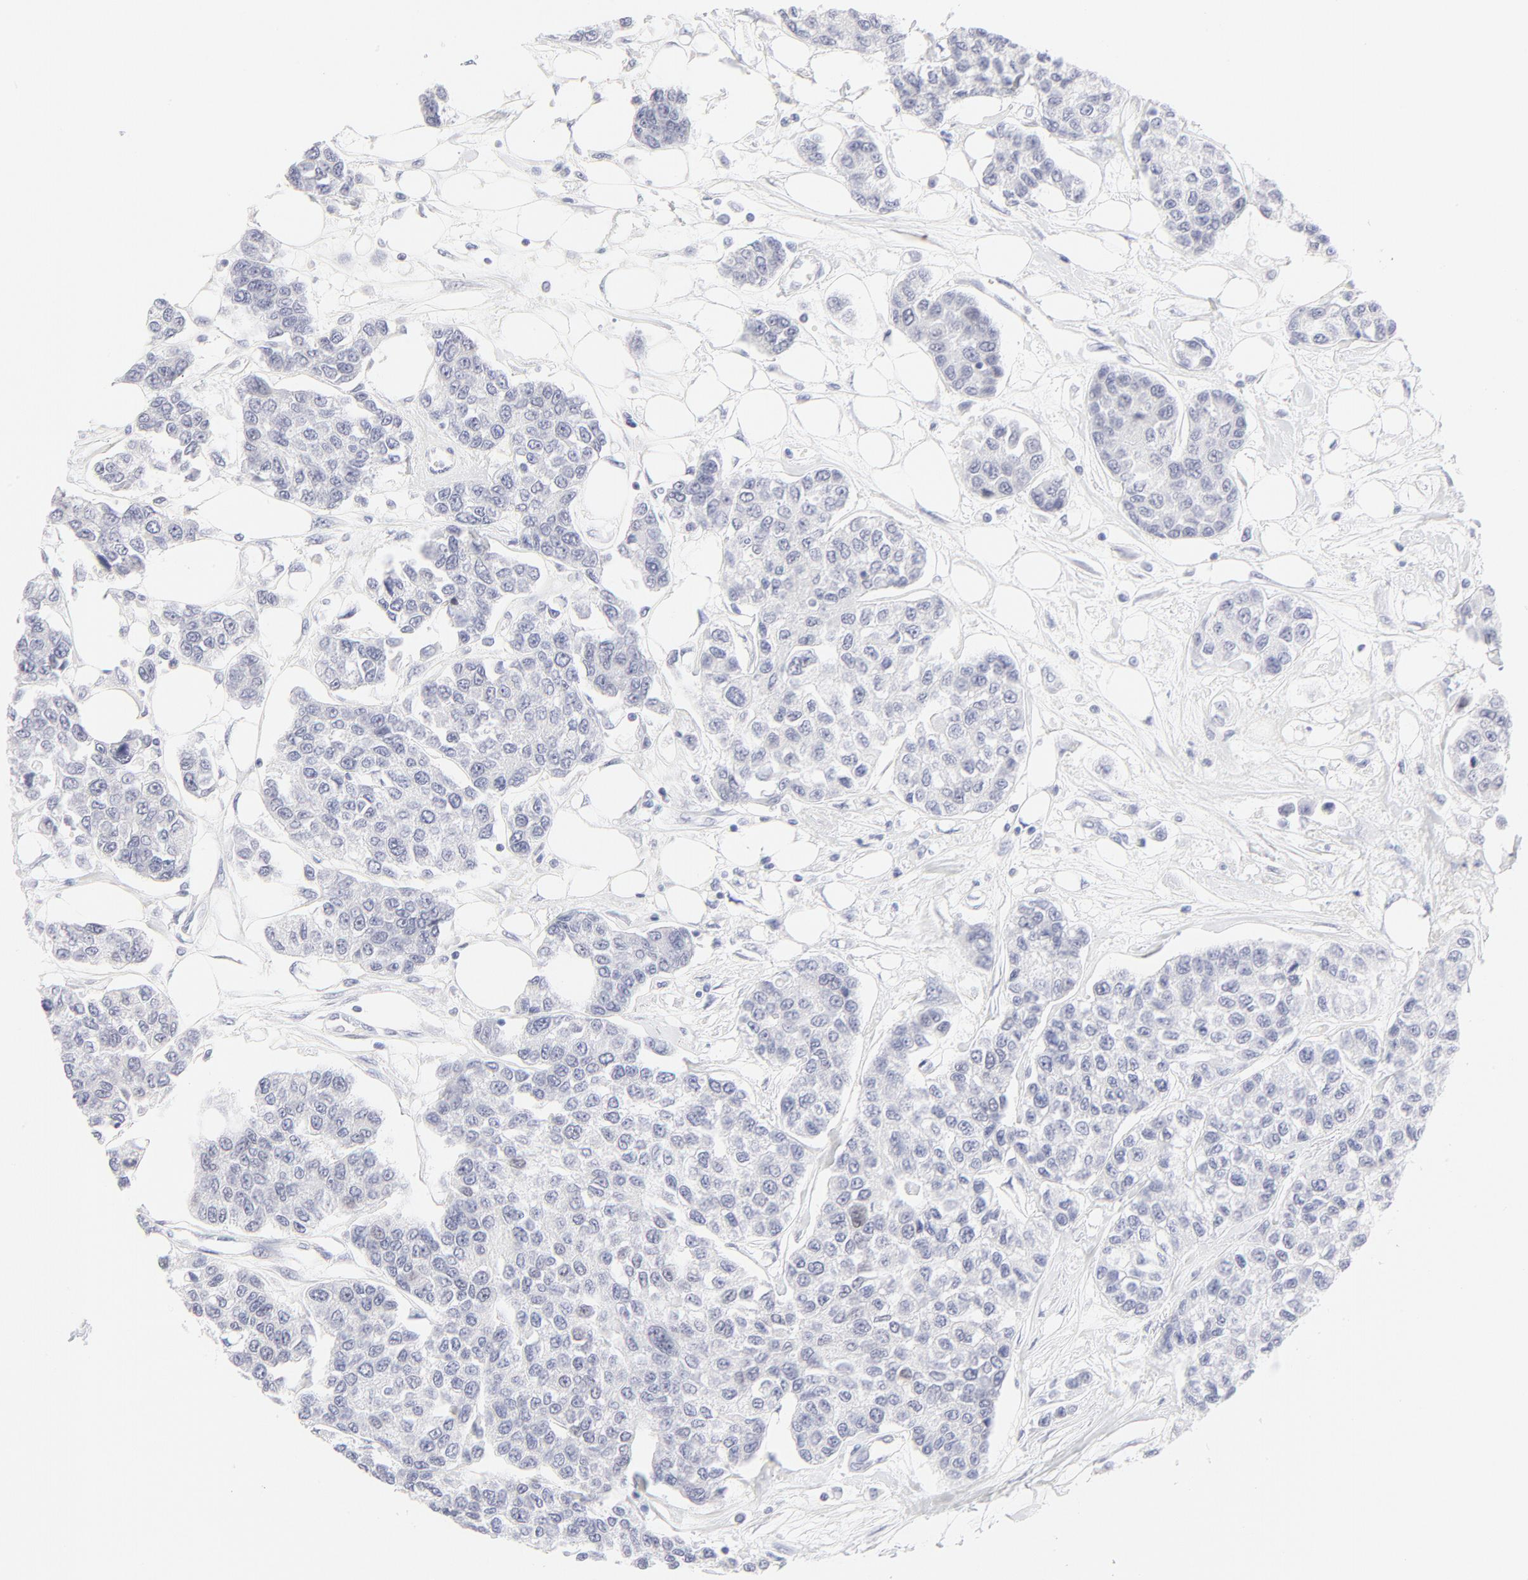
{"staining": {"intensity": "negative", "quantity": "none", "location": "none"}, "tissue": "breast cancer", "cell_type": "Tumor cells", "image_type": "cancer", "snomed": [{"axis": "morphology", "description": "Duct carcinoma"}, {"axis": "topography", "description": "Breast"}], "caption": "Immunohistochemical staining of human invasive ductal carcinoma (breast) demonstrates no significant staining in tumor cells.", "gene": "ELF3", "patient": {"sex": "female", "age": 51}}